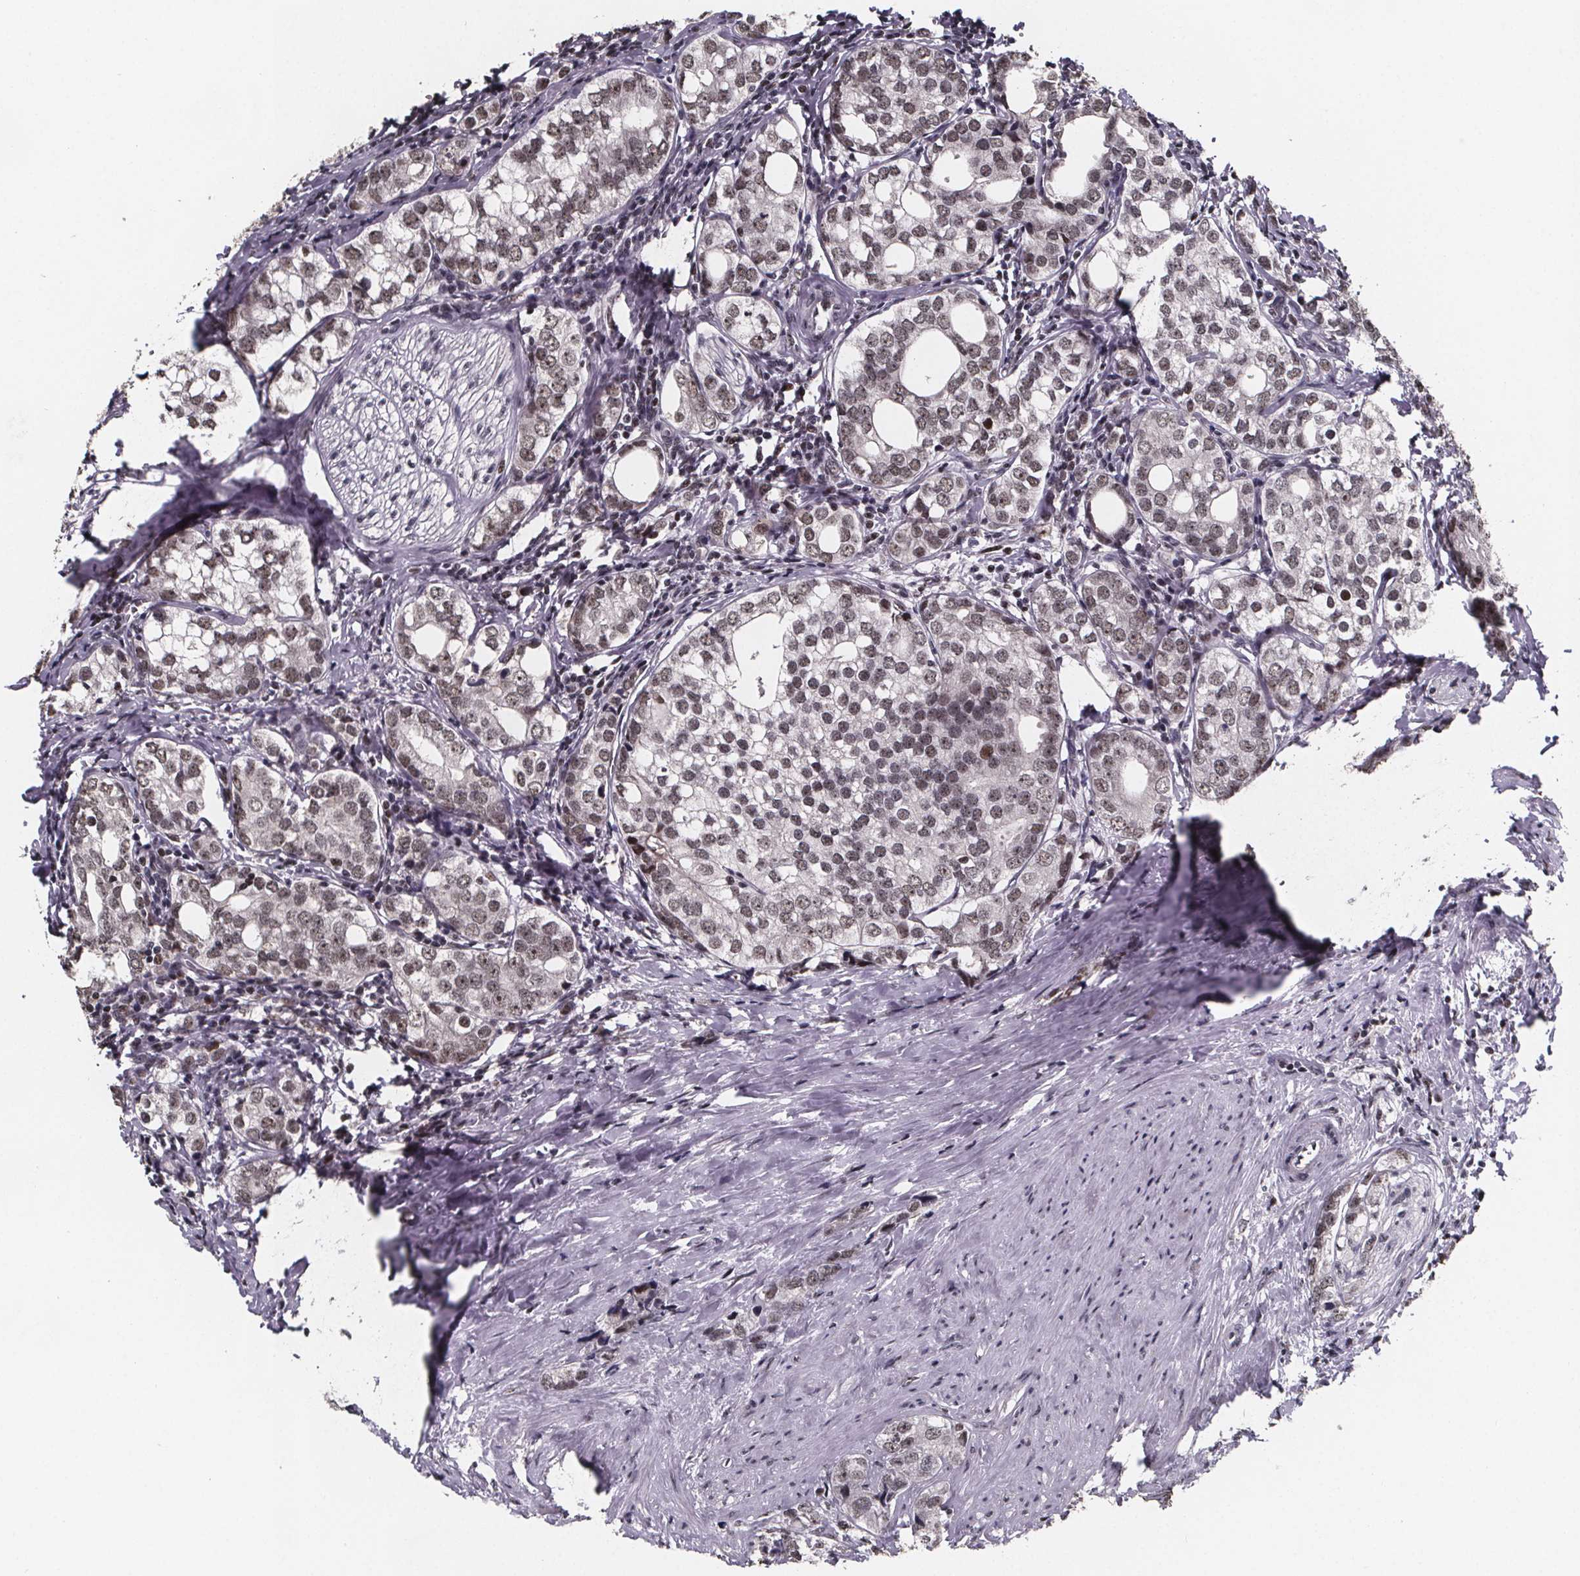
{"staining": {"intensity": "moderate", "quantity": ">75%", "location": "nuclear"}, "tissue": "prostate cancer", "cell_type": "Tumor cells", "image_type": "cancer", "snomed": [{"axis": "morphology", "description": "Adenocarcinoma, NOS"}, {"axis": "topography", "description": "Prostate and seminal vesicle, NOS"}], "caption": "About >75% of tumor cells in prostate cancer (adenocarcinoma) exhibit moderate nuclear protein staining as visualized by brown immunohistochemical staining.", "gene": "U2SURP", "patient": {"sex": "male", "age": 63}}